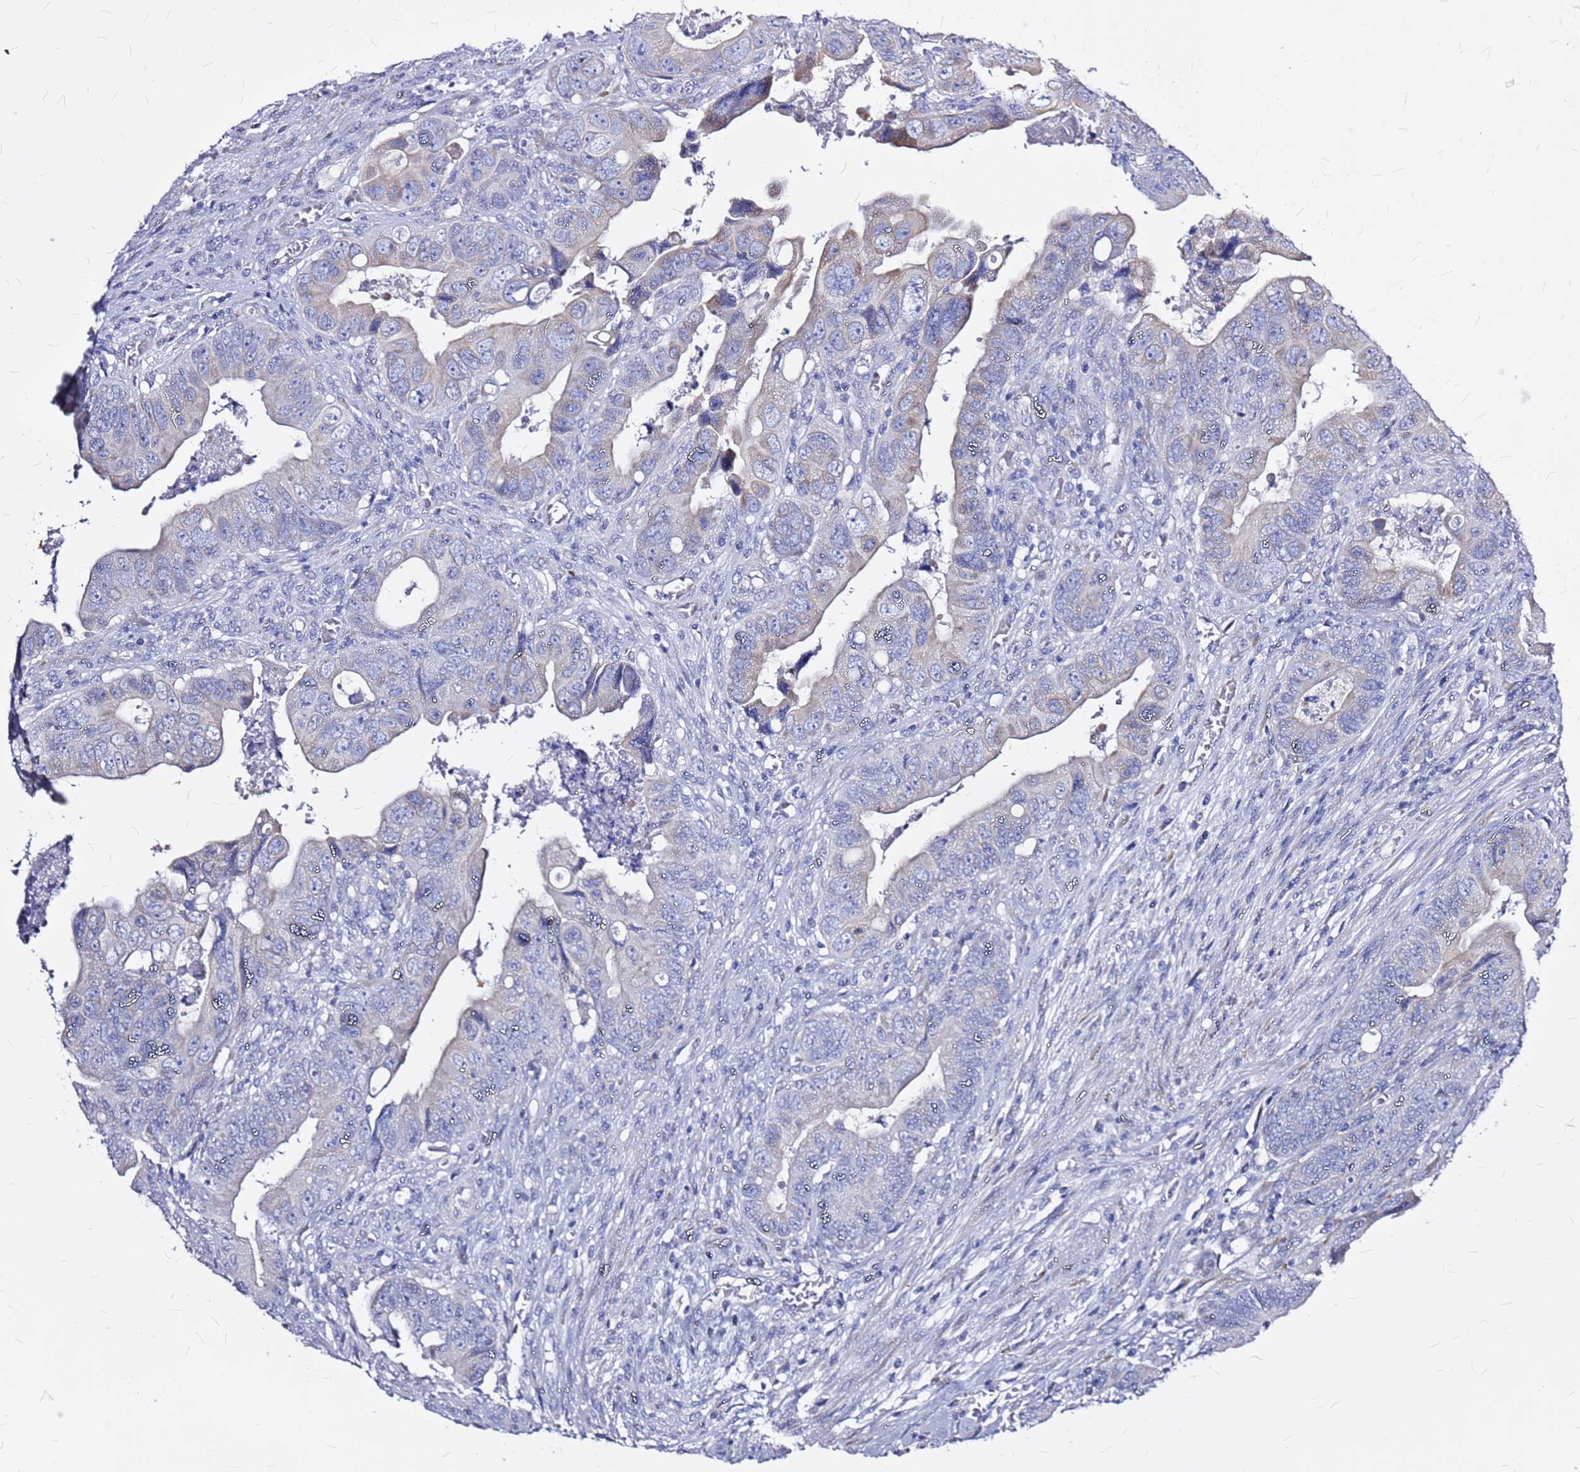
{"staining": {"intensity": "negative", "quantity": "none", "location": "none"}, "tissue": "colorectal cancer", "cell_type": "Tumor cells", "image_type": "cancer", "snomed": [{"axis": "morphology", "description": "Adenocarcinoma, NOS"}, {"axis": "topography", "description": "Rectum"}], "caption": "Immunohistochemistry histopathology image of human adenocarcinoma (colorectal) stained for a protein (brown), which shows no positivity in tumor cells.", "gene": "CASD1", "patient": {"sex": "female", "age": 78}}